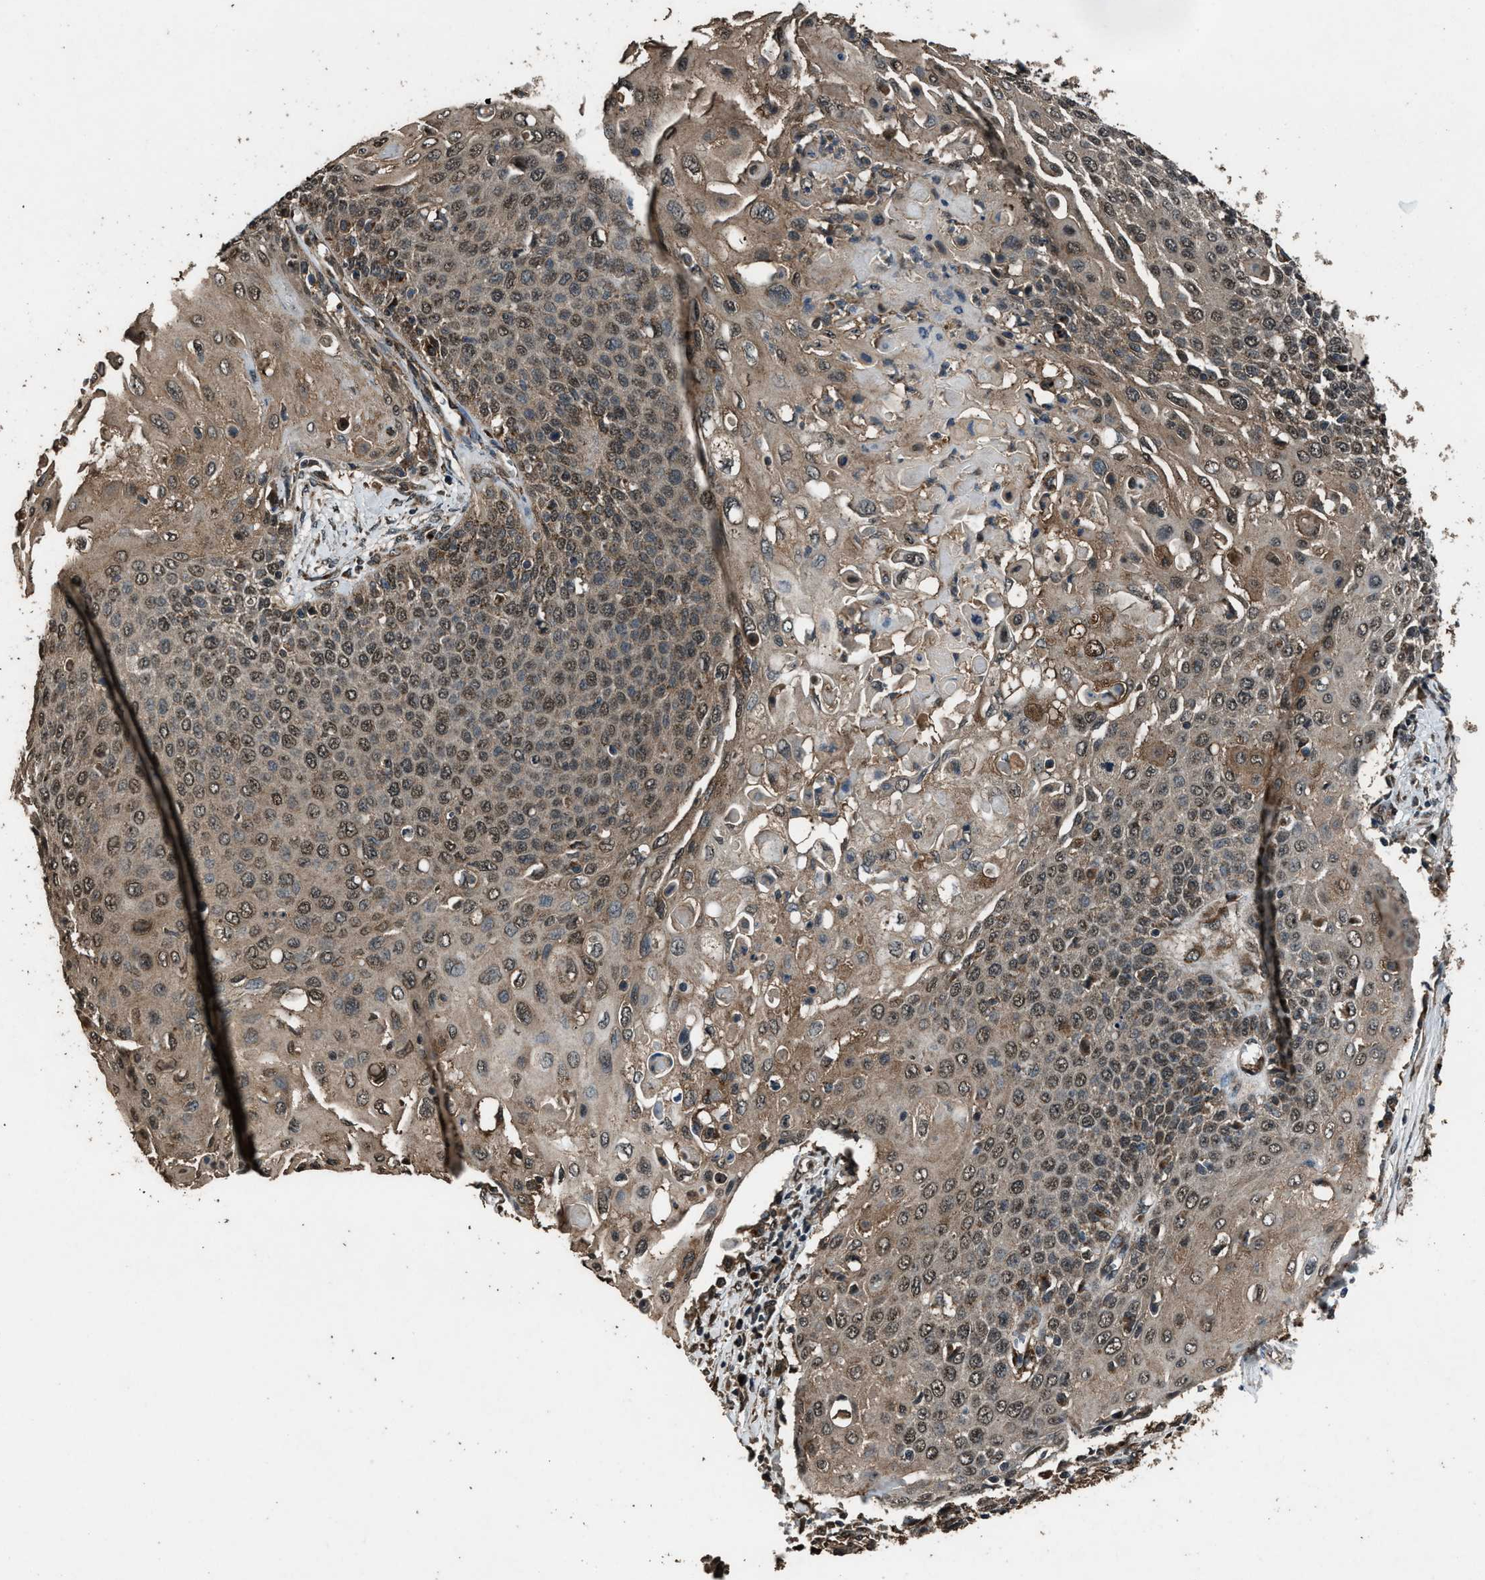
{"staining": {"intensity": "moderate", "quantity": ">75%", "location": "cytoplasmic/membranous,nuclear"}, "tissue": "cervical cancer", "cell_type": "Tumor cells", "image_type": "cancer", "snomed": [{"axis": "morphology", "description": "Squamous cell carcinoma, NOS"}, {"axis": "topography", "description": "Cervix"}], "caption": "Immunohistochemical staining of cervical cancer (squamous cell carcinoma) exhibits medium levels of moderate cytoplasmic/membranous and nuclear protein expression in about >75% of tumor cells.", "gene": "SLC38A10", "patient": {"sex": "female", "age": 39}}